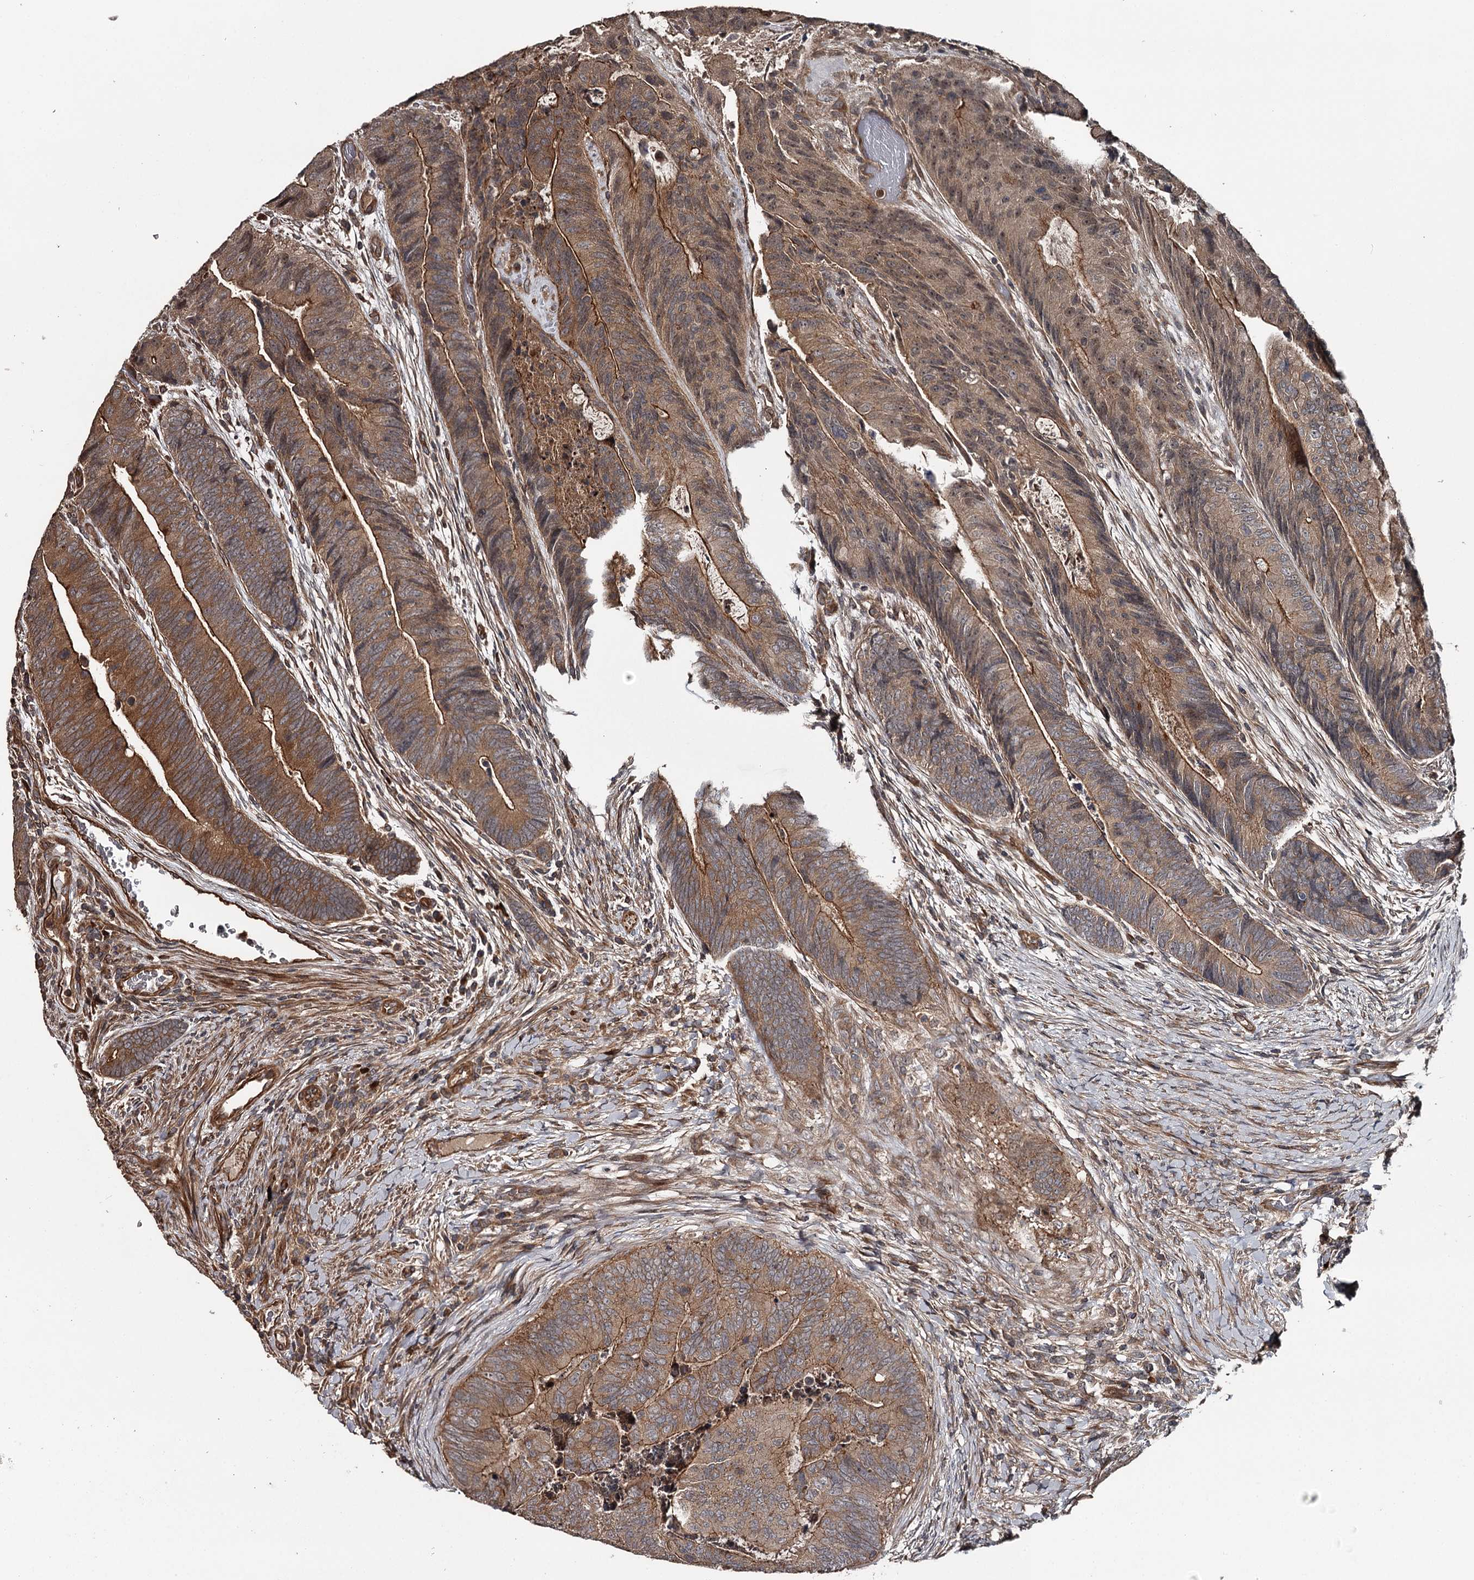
{"staining": {"intensity": "strong", "quantity": ">75%", "location": "cytoplasmic/membranous"}, "tissue": "colorectal cancer", "cell_type": "Tumor cells", "image_type": "cancer", "snomed": [{"axis": "morphology", "description": "Adenocarcinoma, NOS"}, {"axis": "topography", "description": "Colon"}], "caption": "An image showing strong cytoplasmic/membranous expression in about >75% of tumor cells in colorectal cancer (adenocarcinoma), as visualized by brown immunohistochemical staining.", "gene": "RAB21", "patient": {"sex": "female", "age": 67}}